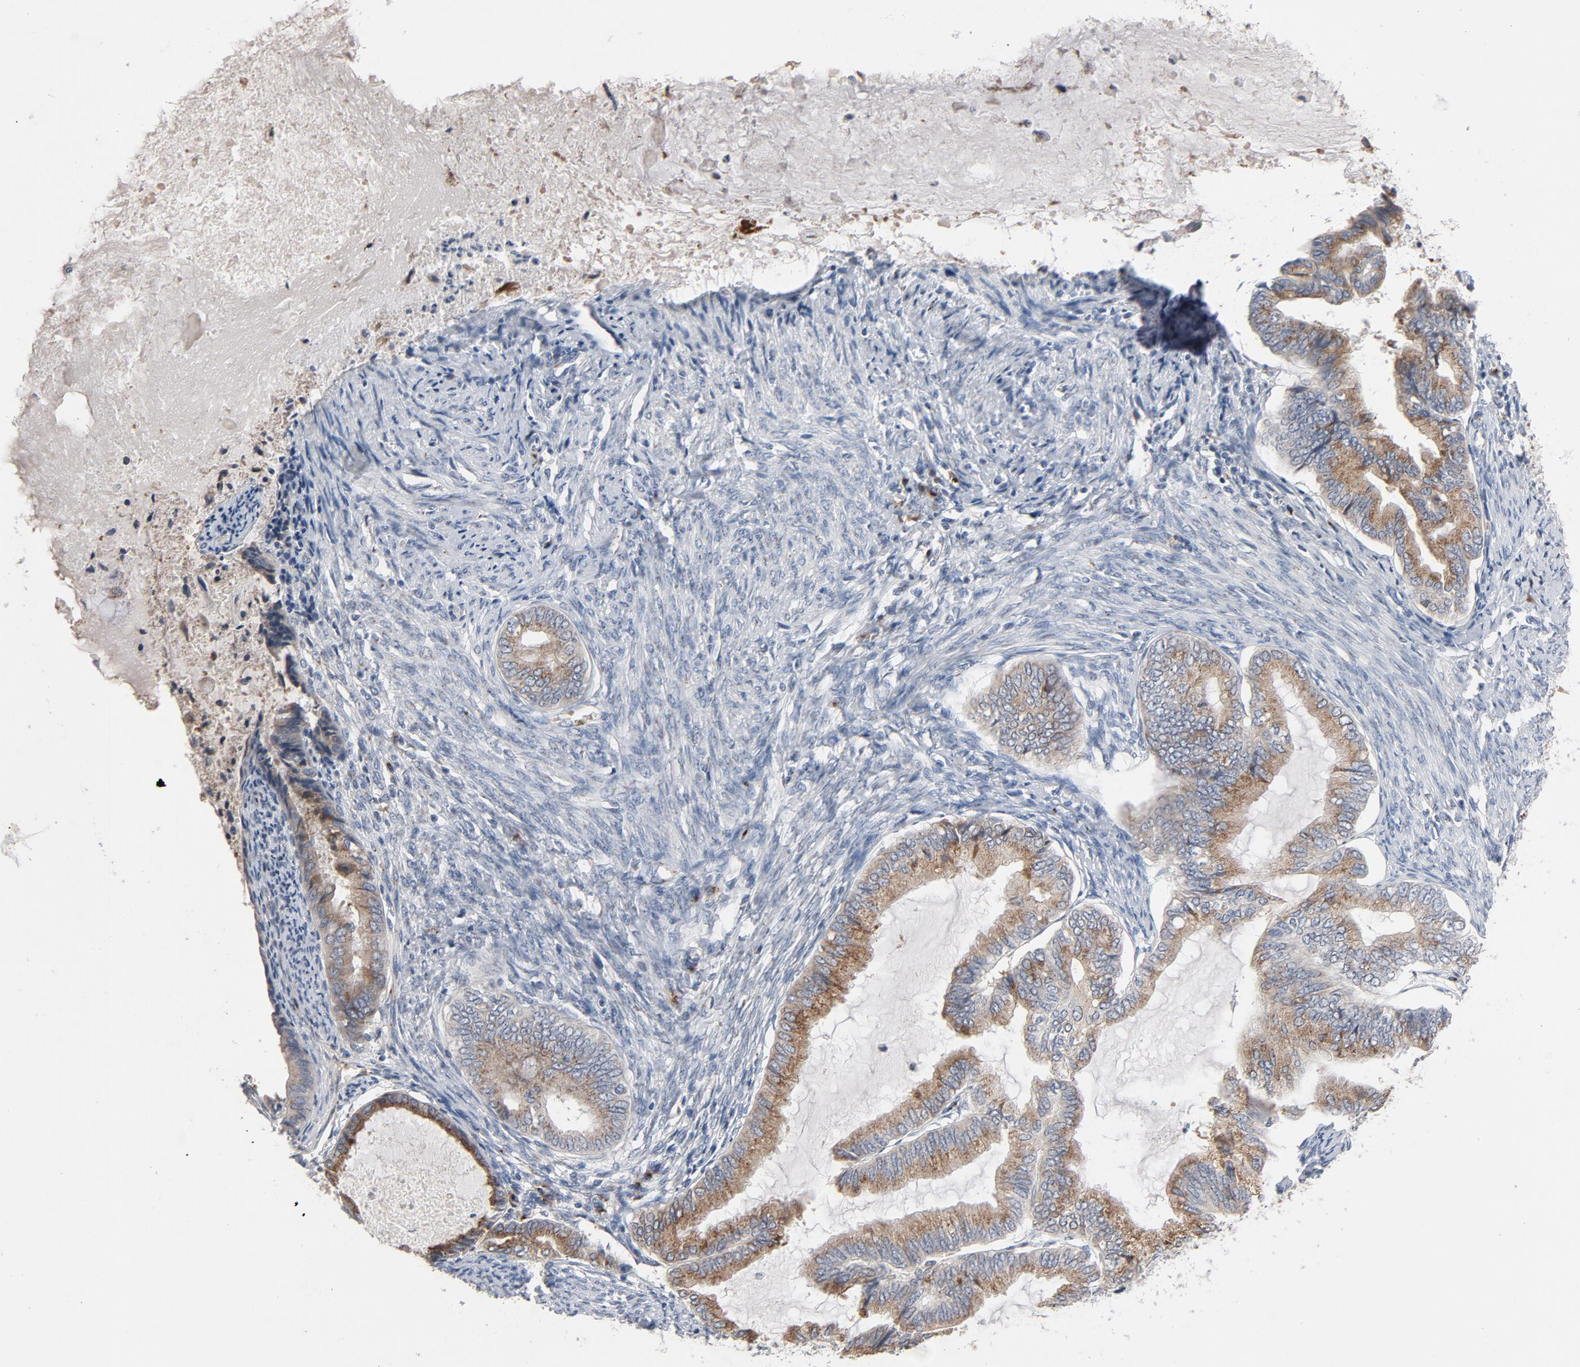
{"staining": {"intensity": "weak", "quantity": ">75%", "location": "cytoplasmic/membranous"}, "tissue": "endometrial cancer", "cell_type": "Tumor cells", "image_type": "cancer", "snomed": [{"axis": "morphology", "description": "Adenocarcinoma, NOS"}, {"axis": "topography", "description": "Endometrium"}], "caption": "Weak cytoplasmic/membranous staining is identified in approximately >75% of tumor cells in endometrial cancer (adenocarcinoma).", "gene": "LMAN2", "patient": {"sex": "female", "age": 75}}